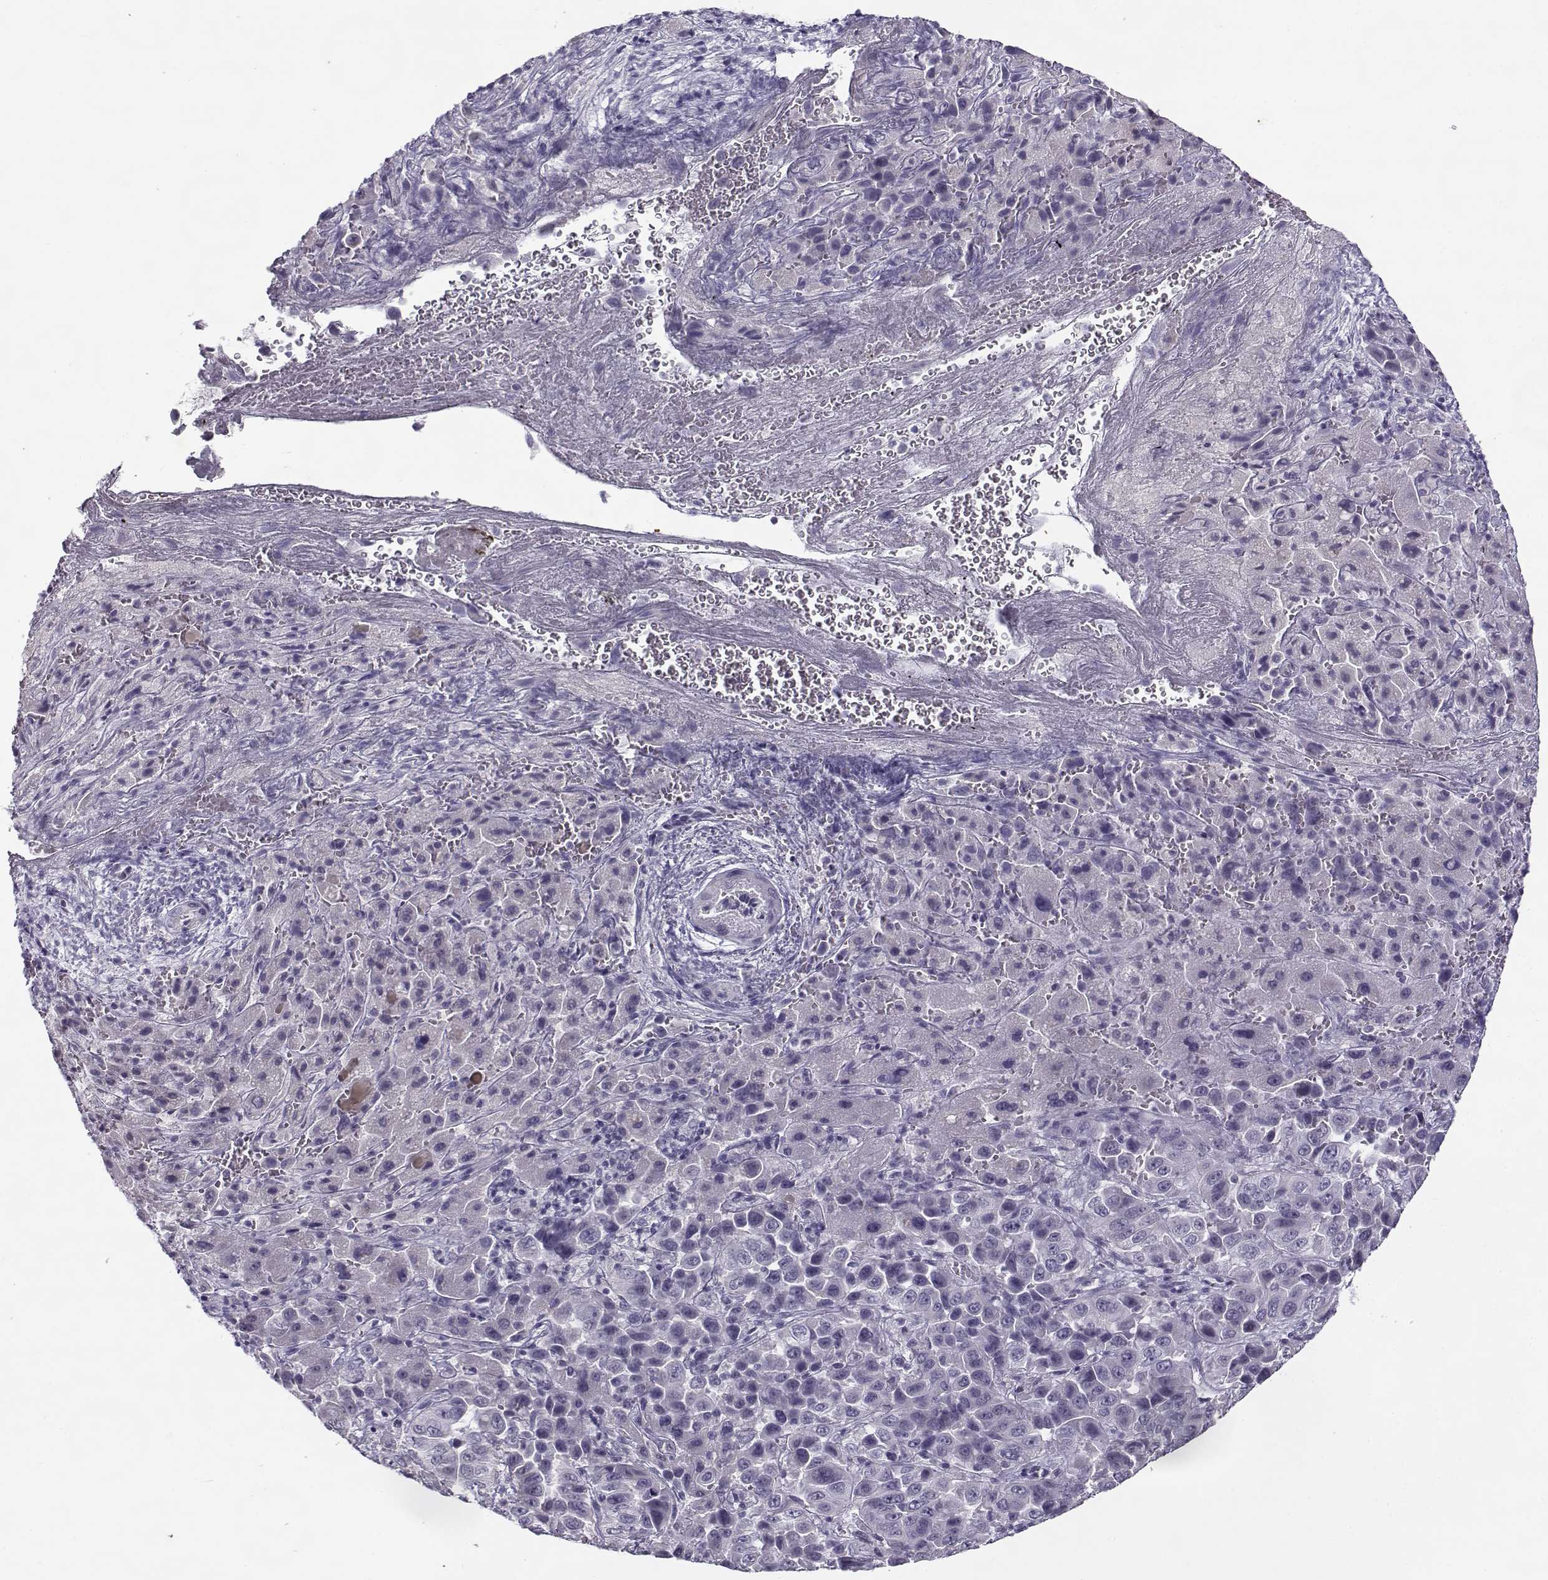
{"staining": {"intensity": "negative", "quantity": "none", "location": "none"}, "tissue": "liver cancer", "cell_type": "Tumor cells", "image_type": "cancer", "snomed": [{"axis": "morphology", "description": "Cholangiocarcinoma"}, {"axis": "topography", "description": "Liver"}], "caption": "This is an immunohistochemistry histopathology image of liver cancer (cholangiocarcinoma). There is no staining in tumor cells.", "gene": "TEX55", "patient": {"sex": "female", "age": 52}}